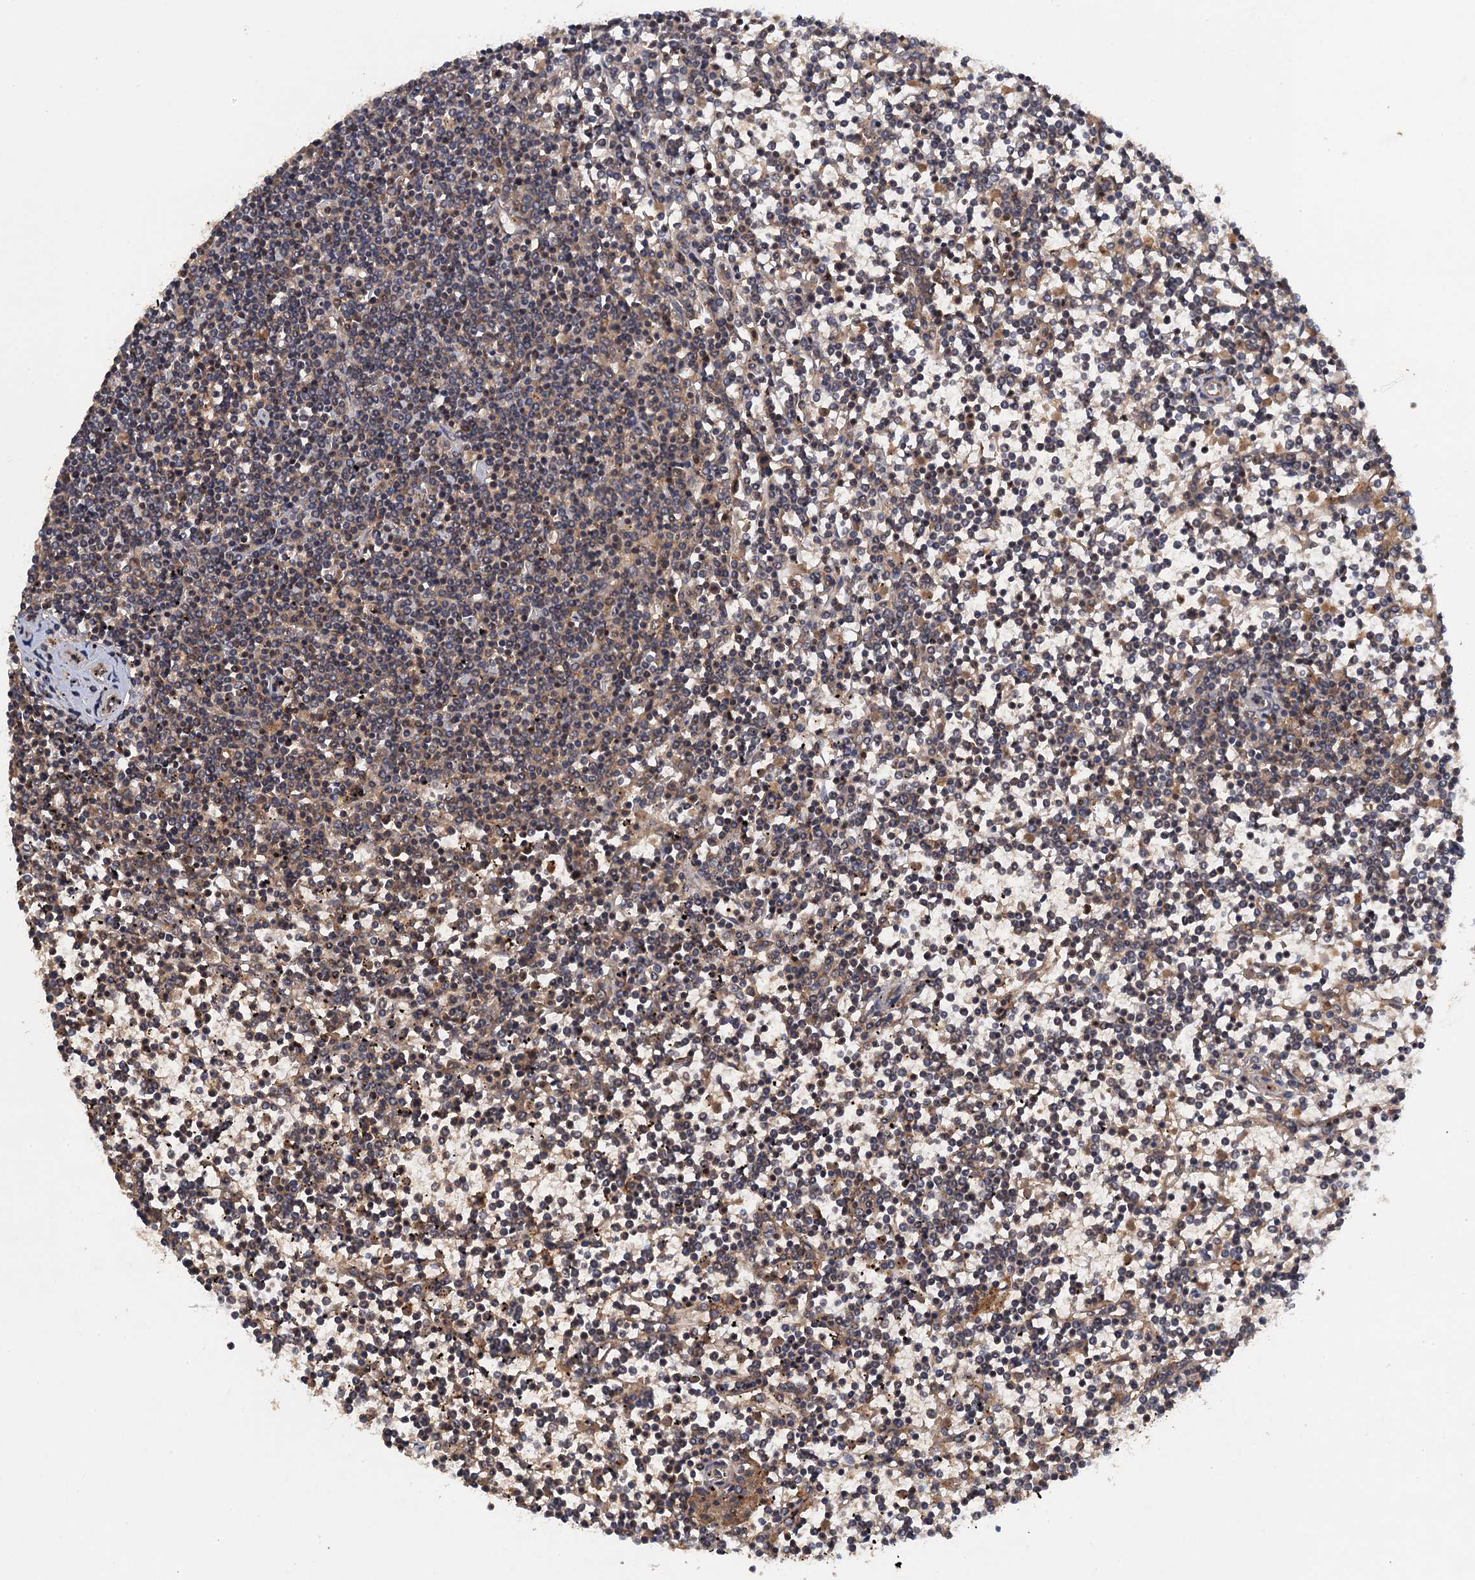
{"staining": {"intensity": "weak", "quantity": "25%-75%", "location": "cytoplasmic/membranous"}, "tissue": "lymphoma", "cell_type": "Tumor cells", "image_type": "cancer", "snomed": [{"axis": "morphology", "description": "Malignant lymphoma, non-Hodgkin's type, Low grade"}, {"axis": "topography", "description": "Spleen"}], "caption": "Immunohistochemical staining of human lymphoma demonstrates weak cytoplasmic/membranous protein expression in approximately 25%-75% of tumor cells. The staining was performed using DAB to visualize the protein expression in brown, while the nuclei were stained in blue with hematoxylin (Magnification: 20x).", "gene": "HAPLN3", "patient": {"sex": "female", "age": 19}}